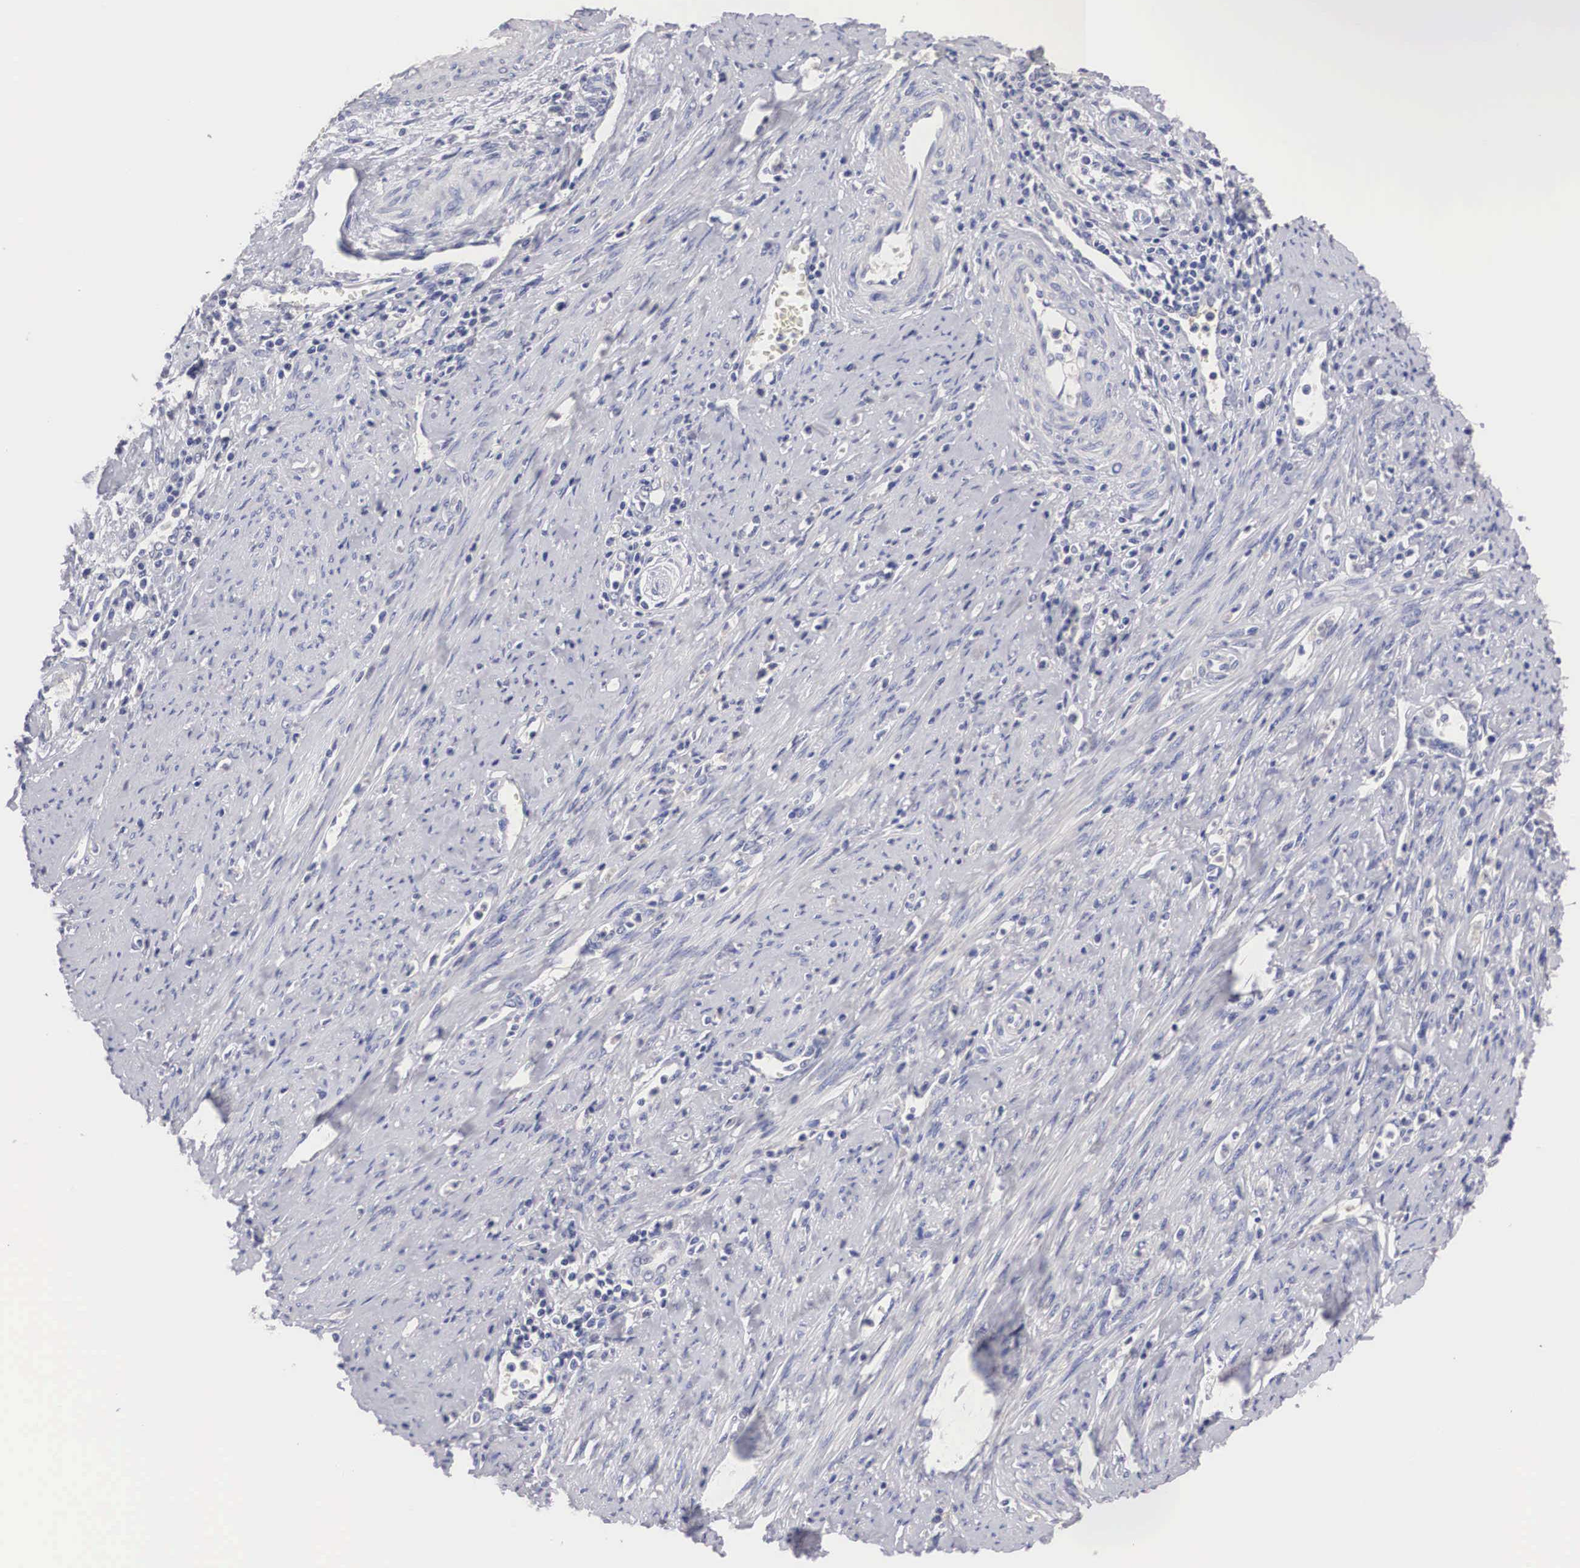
{"staining": {"intensity": "negative", "quantity": "none", "location": "none"}, "tissue": "cervical cancer", "cell_type": "Tumor cells", "image_type": "cancer", "snomed": [{"axis": "morphology", "description": "Normal tissue, NOS"}, {"axis": "morphology", "description": "Adenocarcinoma, NOS"}, {"axis": "topography", "description": "Cervix"}], "caption": "Immunohistochemical staining of human cervical cancer (adenocarcinoma) exhibits no significant expression in tumor cells.", "gene": "ABHD4", "patient": {"sex": "female", "age": 34}}